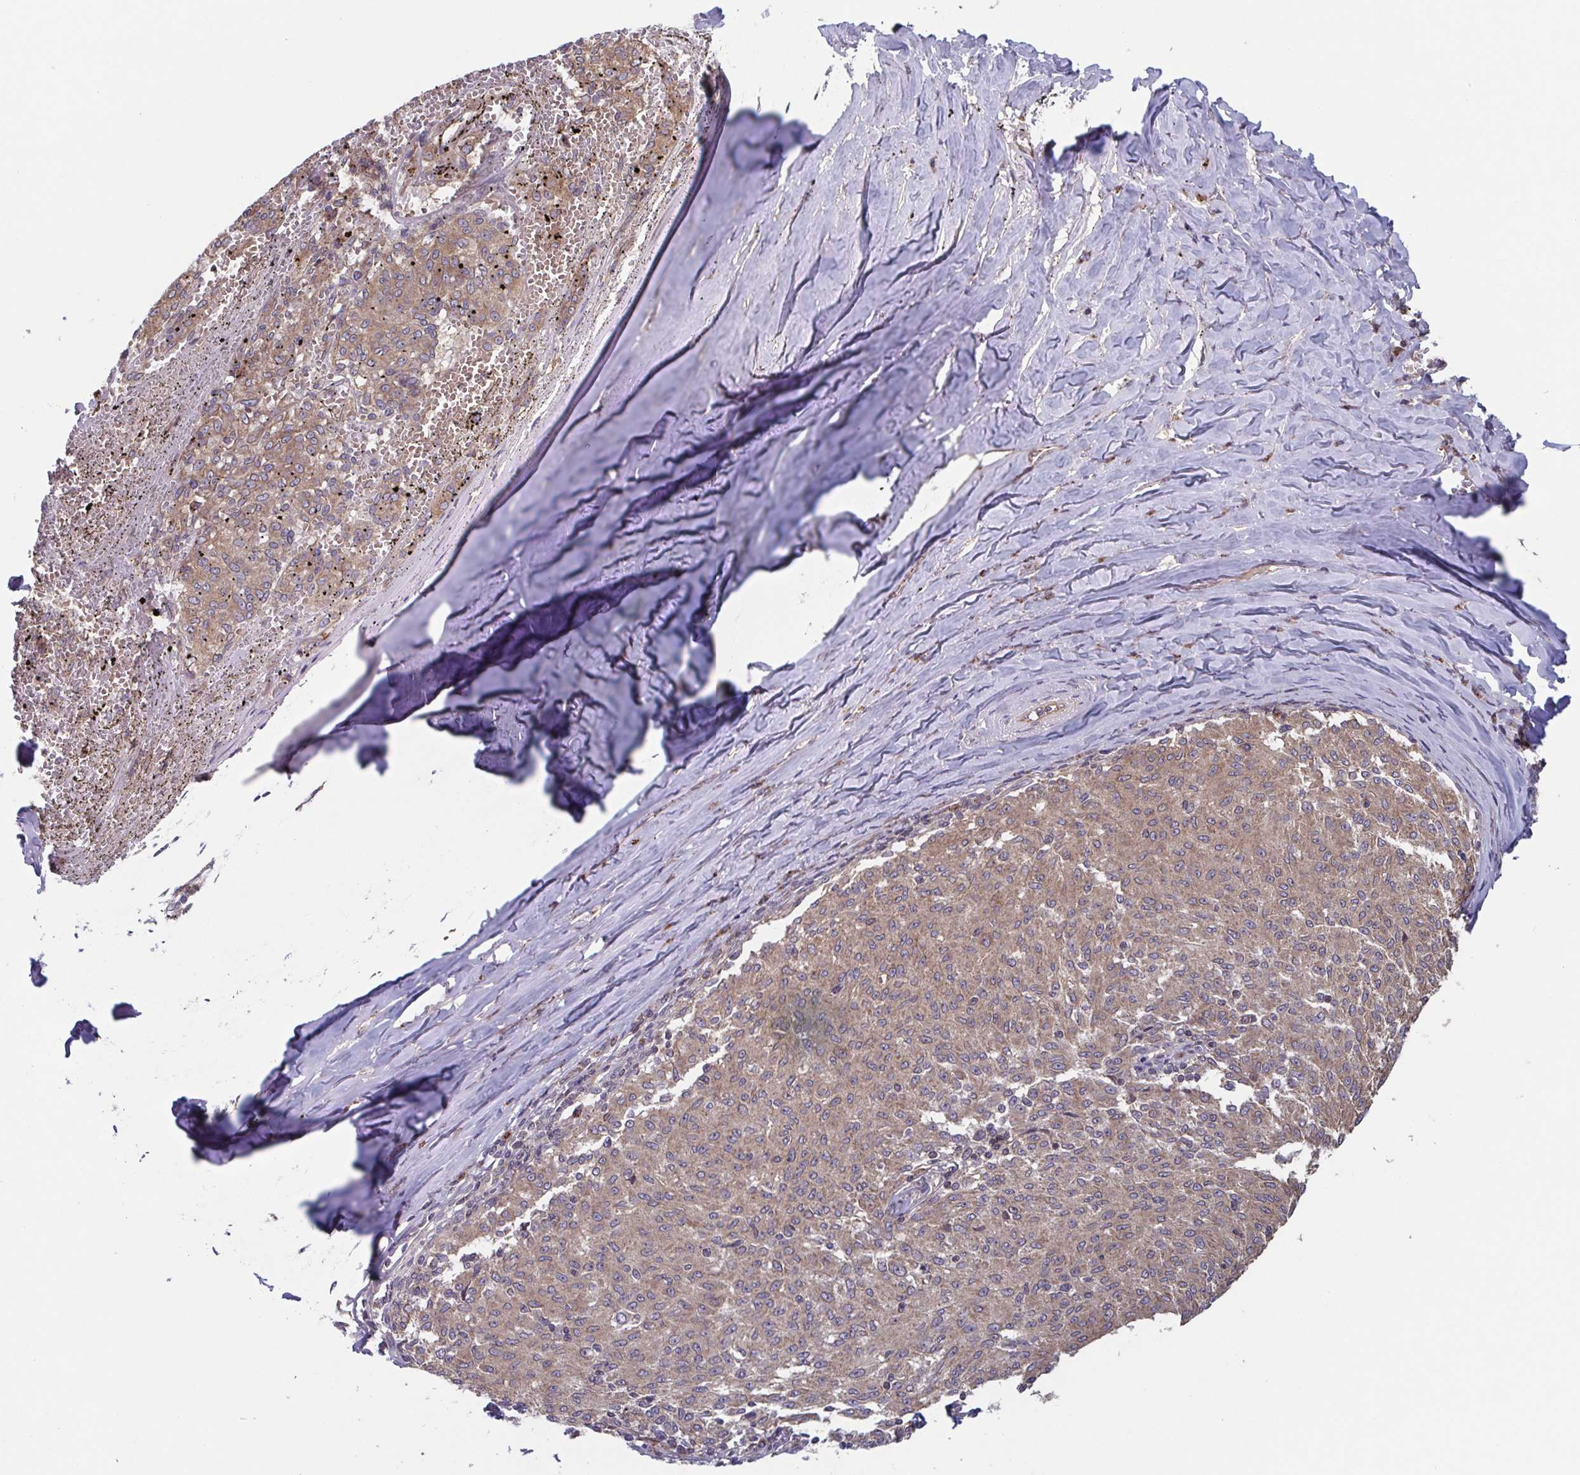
{"staining": {"intensity": "moderate", "quantity": ">75%", "location": "cytoplasmic/membranous"}, "tissue": "melanoma", "cell_type": "Tumor cells", "image_type": "cancer", "snomed": [{"axis": "morphology", "description": "Malignant melanoma, NOS"}, {"axis": "topography", "description": "Skin"}], "caption": "About >75% of tumor cells in human malignant melanoma show moderate cytoplasmic/membranous protein staining as visualized by brown immunohistochemical staining.", "gene": "COPB1", "patient": {"sex": "female", "age": 72}}